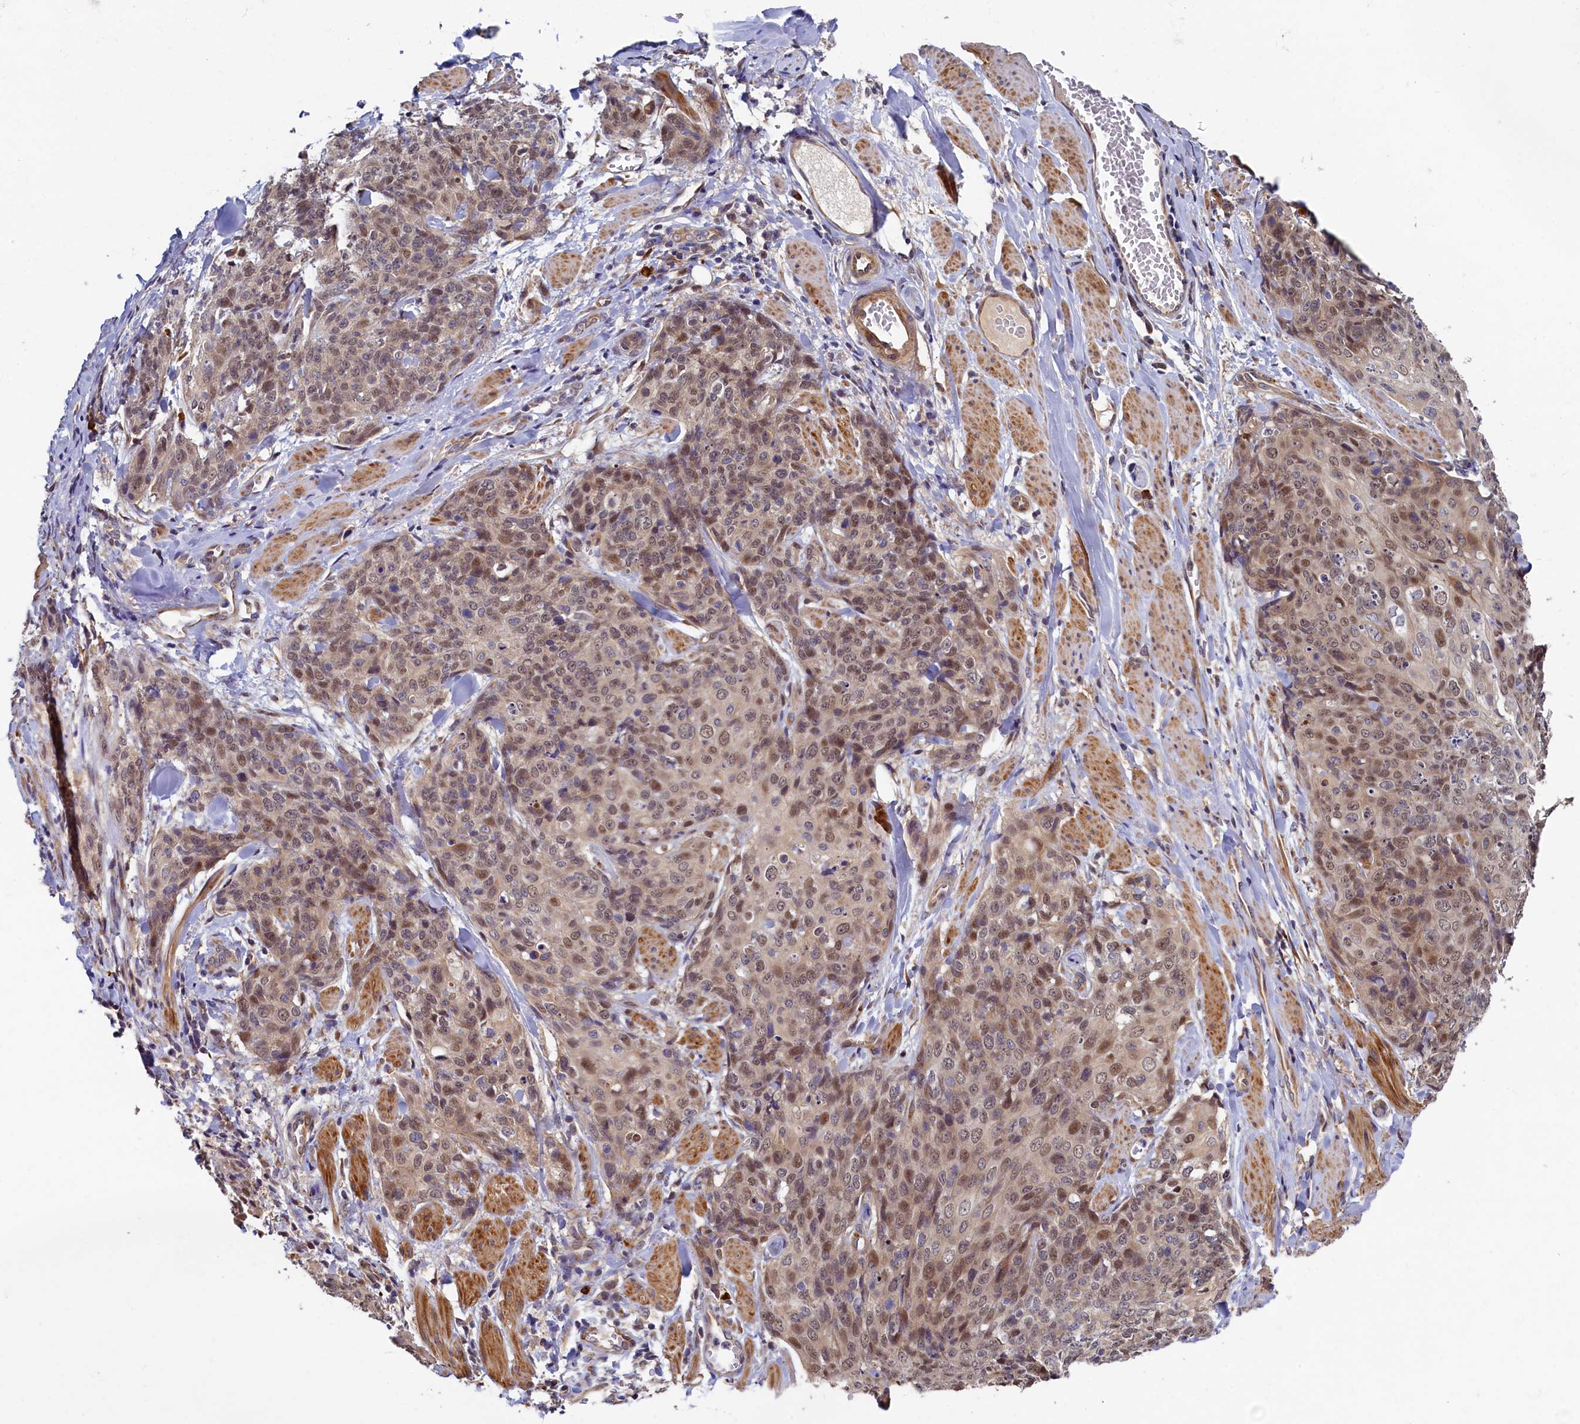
{"staining": {"intensity": "moderate", "quantity": "25%-75%", "location": "nuclear"}, "tissue": "skin cancer", "cell_type": "Tumor cells", "image_type": "cancer", "snomed": [{"axis": "morphology", "description": "Squamous cell carcinoma, NOS"}, {"axis": "topography", "description": "Skin"}, {"axis": "topography", "description": "Vulva"}], "caption": "Skin cancer (squamous cell carcinoma) stained with DAB immunohistochemistry (IHC) demonstrates medium levels of moderate nuclear positivity in about 25%-75% of tumor cells.", "gene": "SLC16A14", "patient": {"sex": "female", "age": 85}}